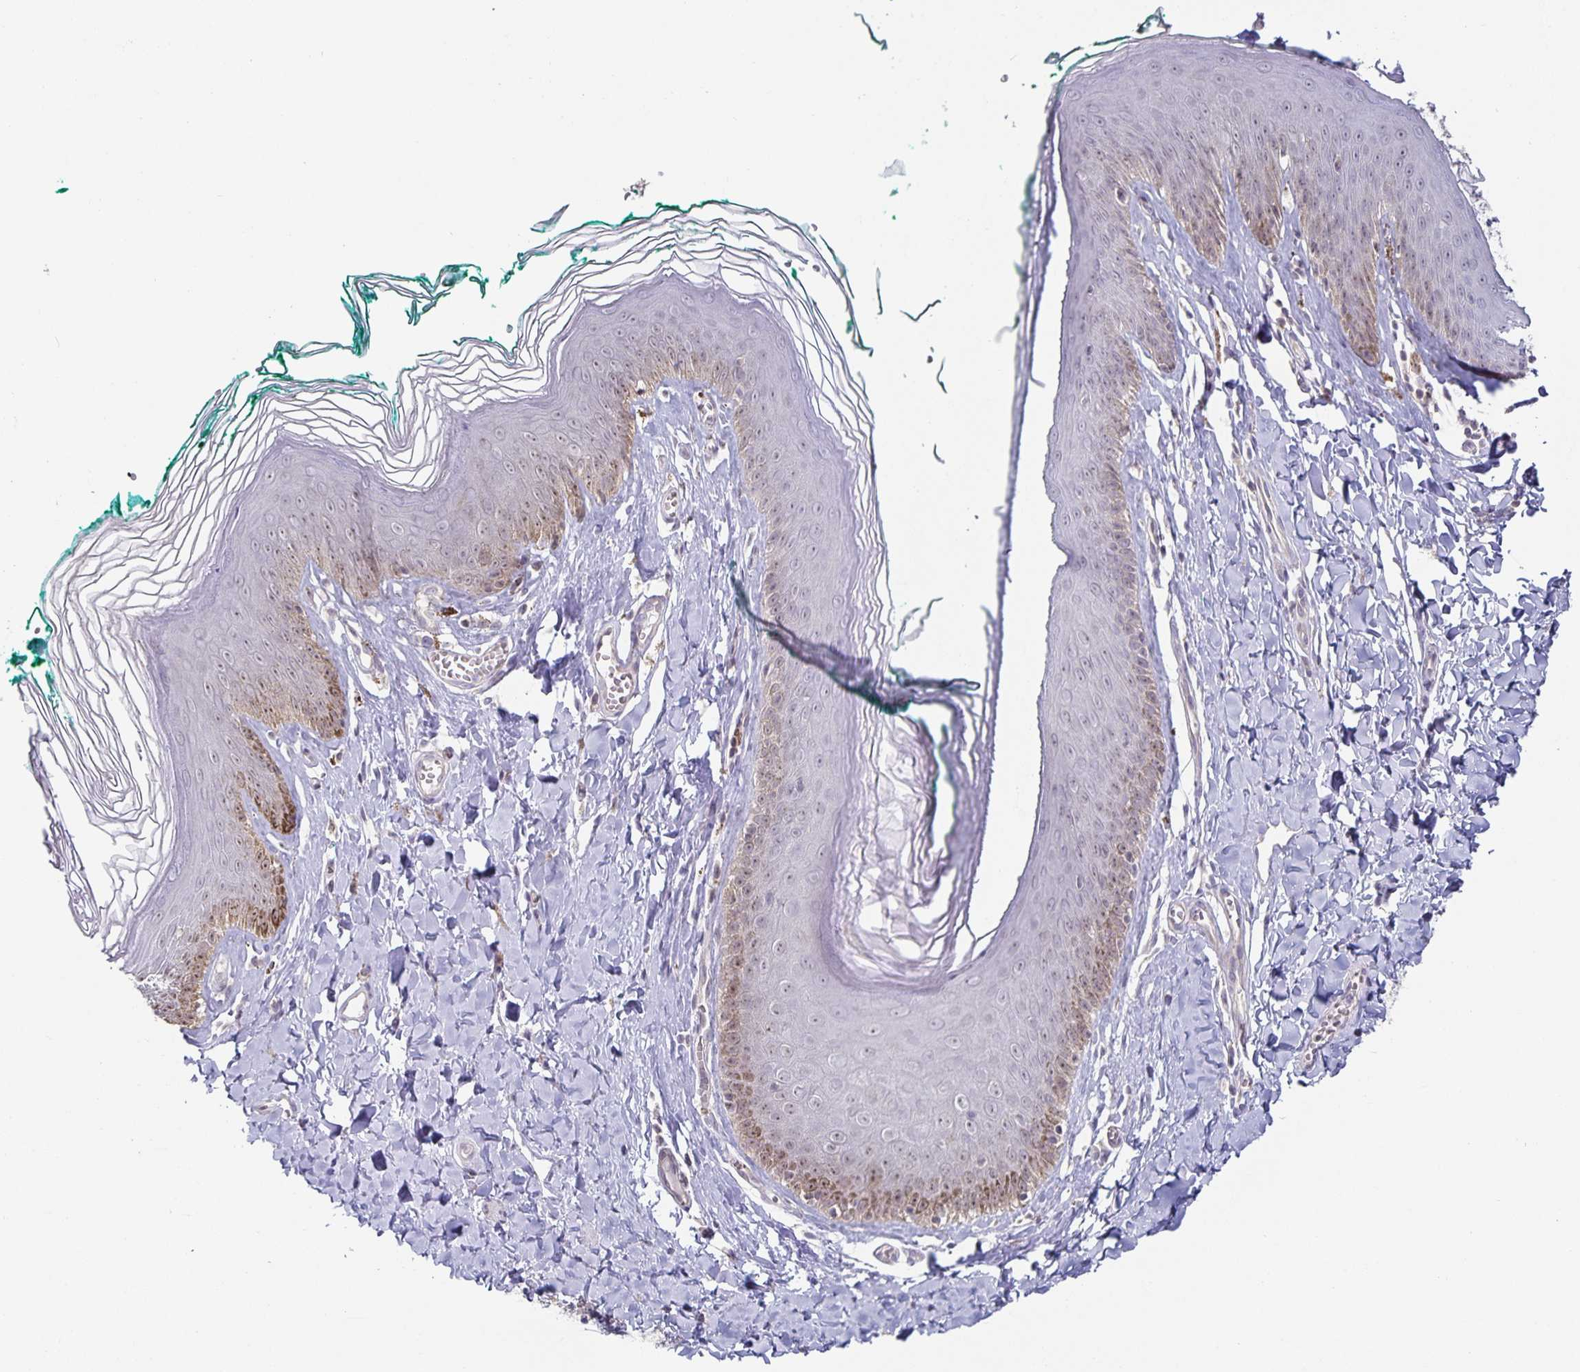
{"staining": {"intensity": "negative", "quantity": "none", "location": "none"}, "tissue": "skin", "cell_type": "Epidermal cells", "image_type": "normal", "snomed": [{"axis": "morphology", "description": "Normal tissue, NOS"}, {"axis": "topography", "description": "Vulva"}, {"axis": "topography", "description": "Peripheral nerve tissue"}], "caption": "High power microscopy image of an immunohistochemistry histopathology image of normal skin, revealing no significant expression in epidermal cells. (Stains: DAB IHC with hematoxylin counter stain, Microscopy: brightfield microscopy at high magnification).", "gene": "DNAH9", "patient": {"sex": "female", "age": 66}}